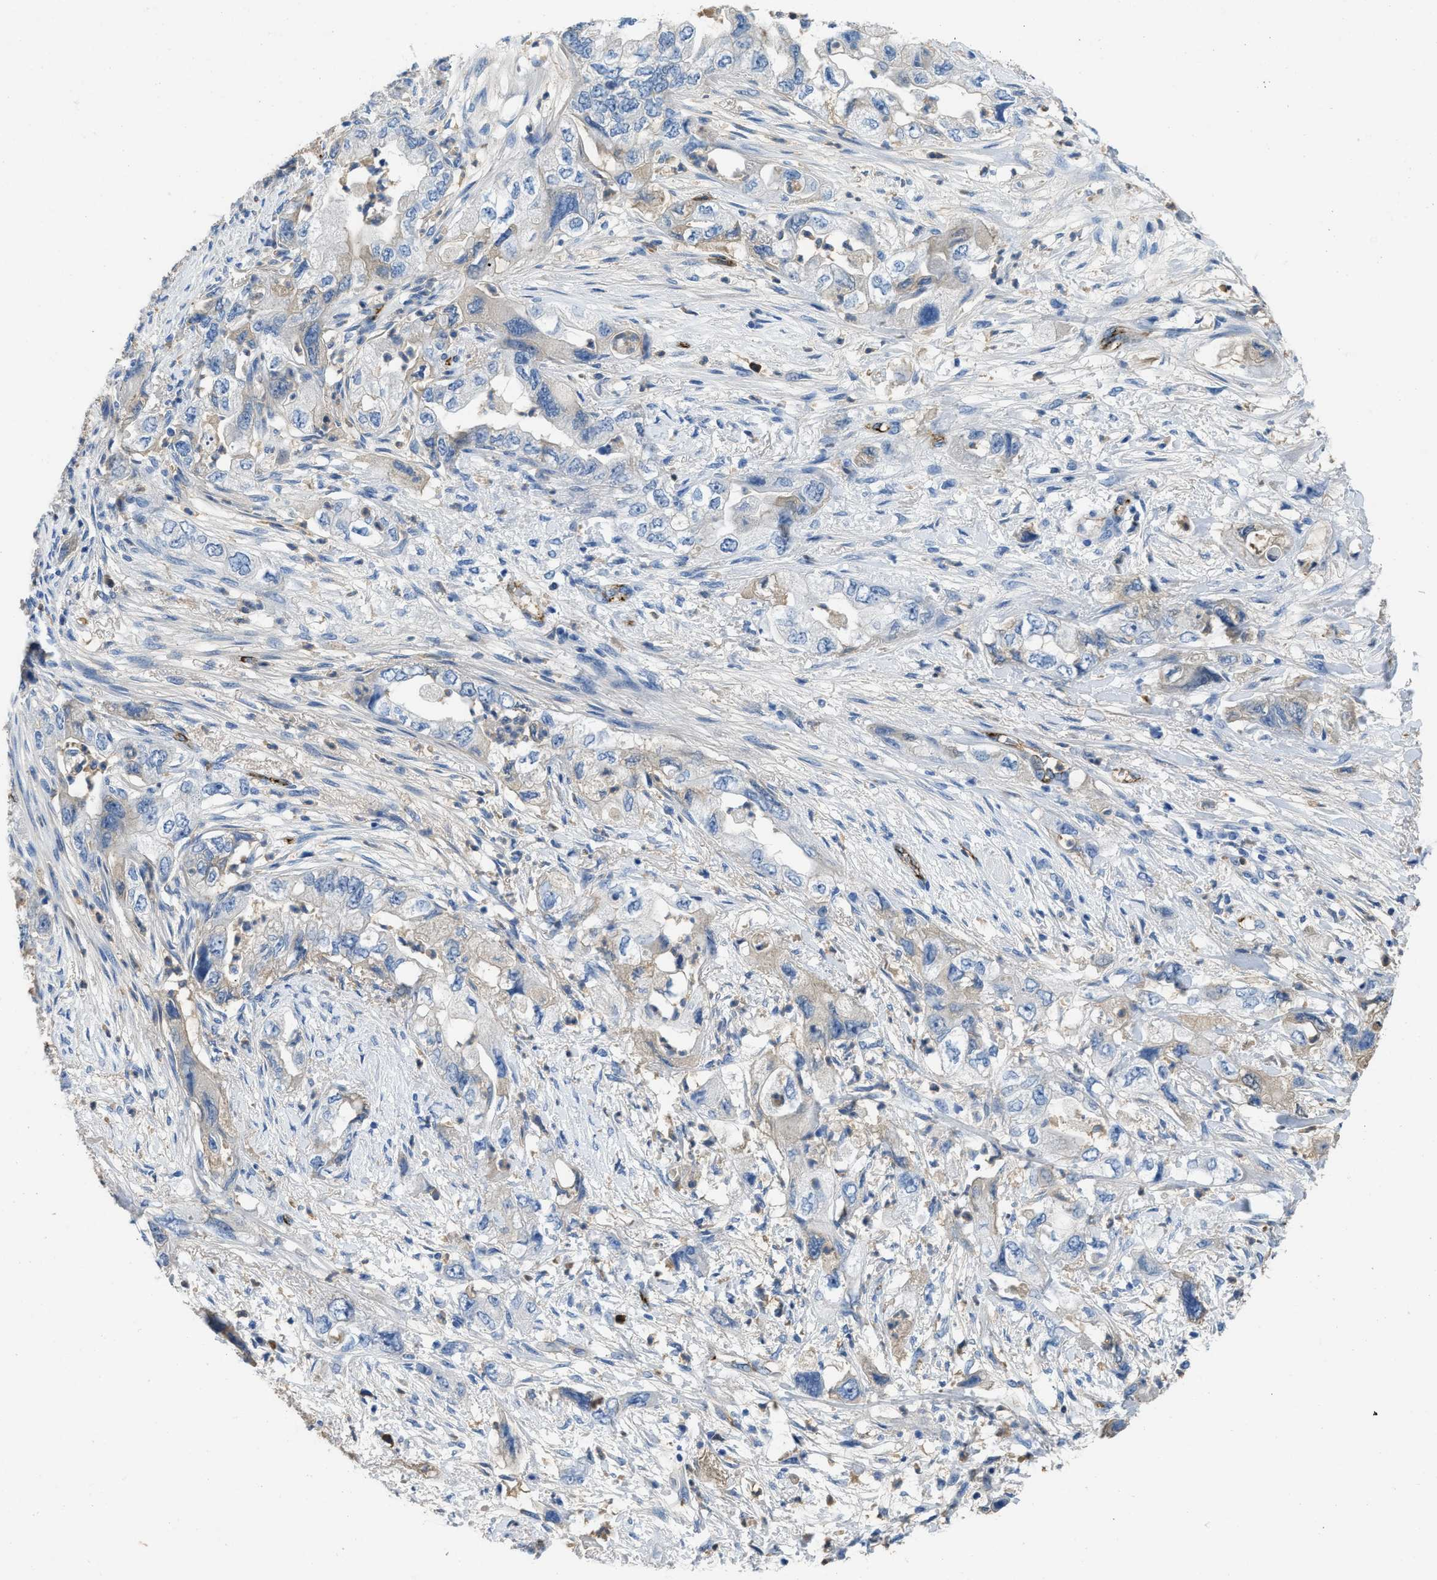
{"staining": {"intensity": "negative", "quantity": "none", "location": "none"}, "tissue": "pancreatic cancer", "cell_type": "Tumor cells", "image_type": "cancer", "snomed": [{"axis": "morphology", "description": "Adenocarcinoma, NOS"}, {"axis": "topography", "description": "Pancreas"}], "caption": "An immunohistochemistry histopathology image of adenocarcinoma (pancreatic) is shown. There is no staining in tumor cells of adenocarcinoma (pancreatic).", "gene": "SPEG", "patient": {"sex": "female", "age": 73}}